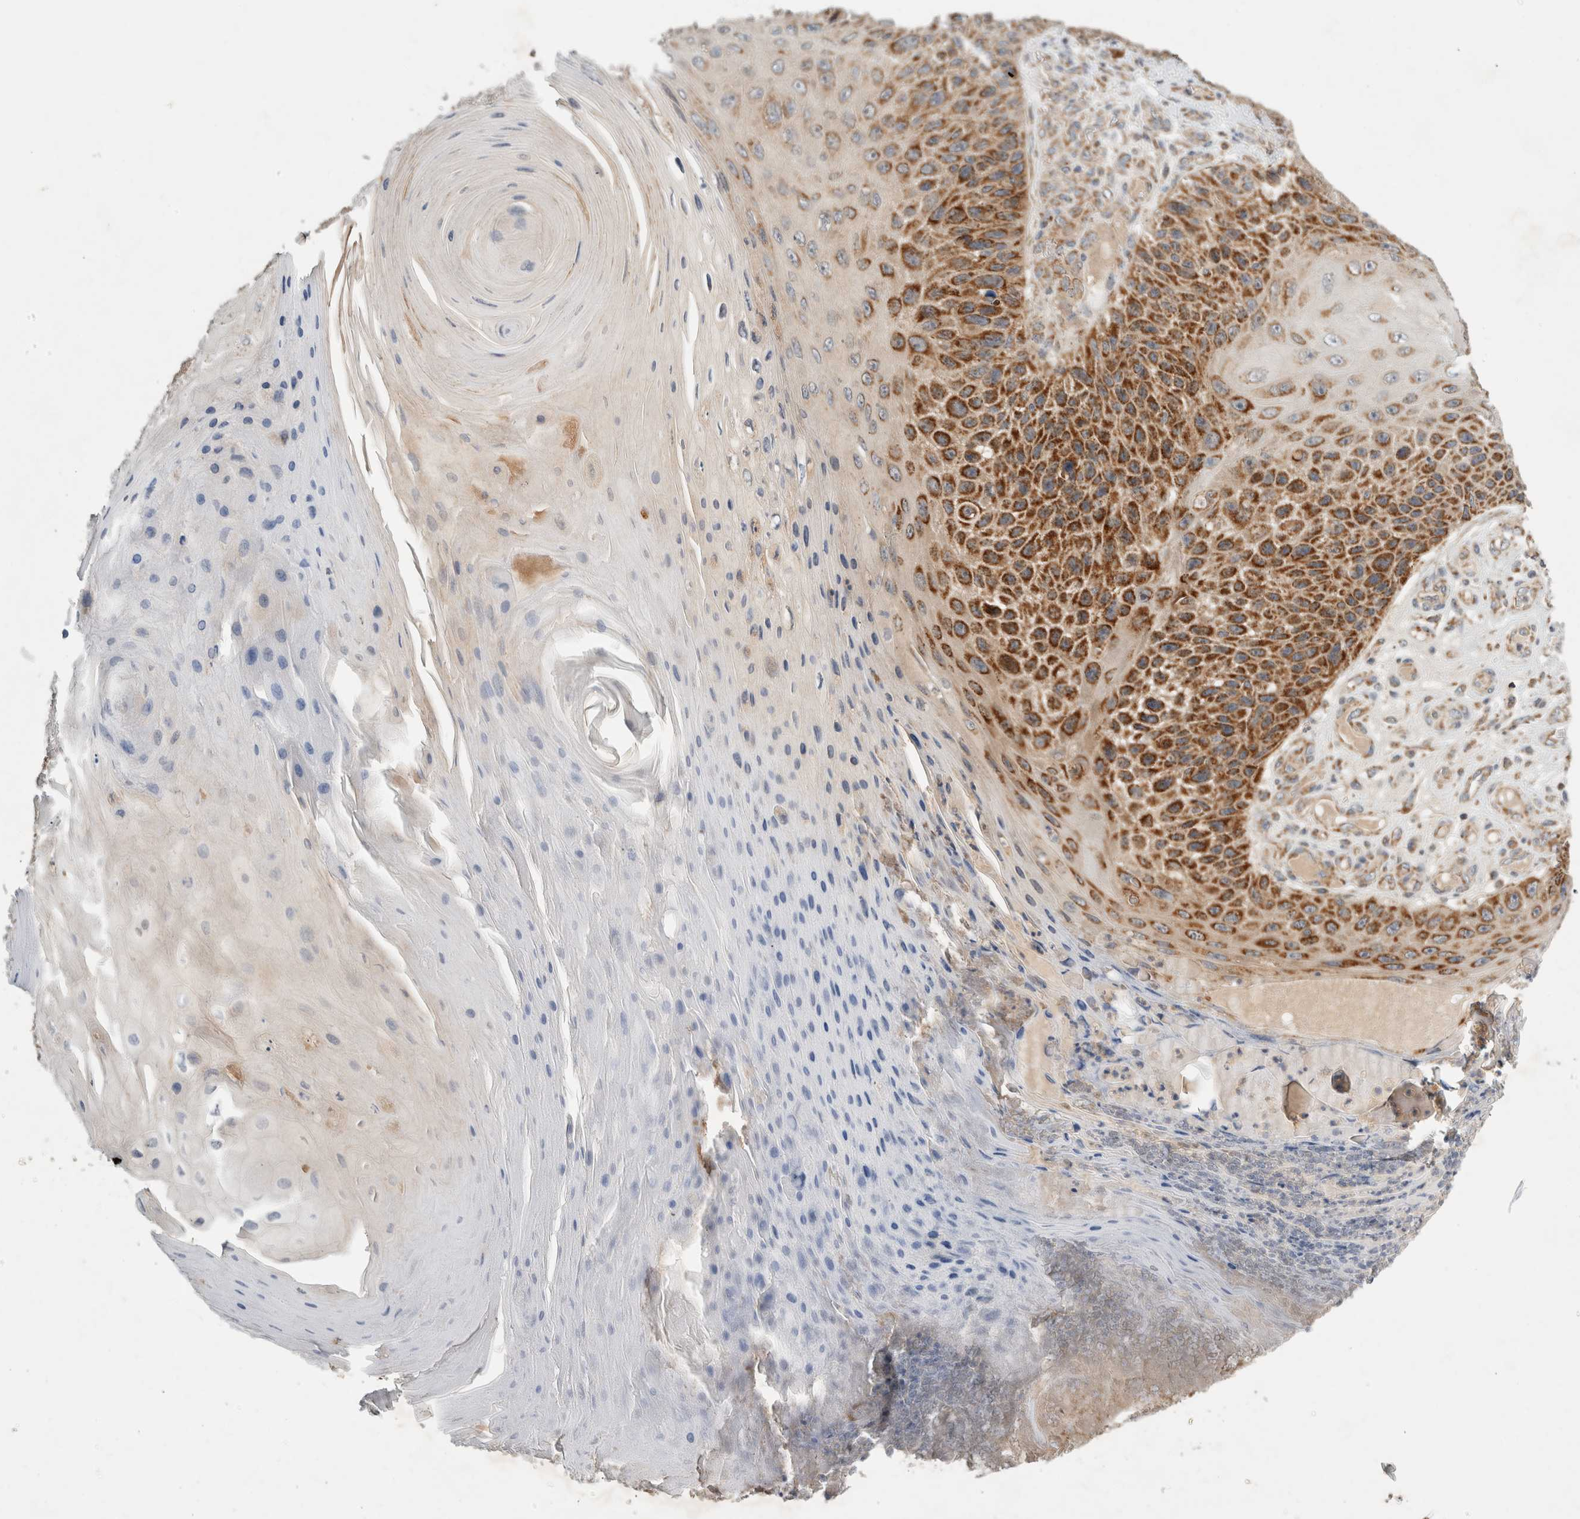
{"staining": {"intensity": "strong", "quantity": "25%-75%", "location": "cytoplasmic/membranous"}, "tissue": "skin cancer", "cell_type": "Tumor cells", "image_type": "cancer", "snomed": [{"axis": "morphology", "description": "Squamous cell carcinoma, NOS"}, {"axis": "topography", "description": "Skin"}], "caption": "Skin squamous cell carcinoma stained for a protein demonstrates strong cytoplasmic/membranous positivity in tumor cells.", "gene": "AMPD1", "patient": {"sex": "female", "age": 88}}